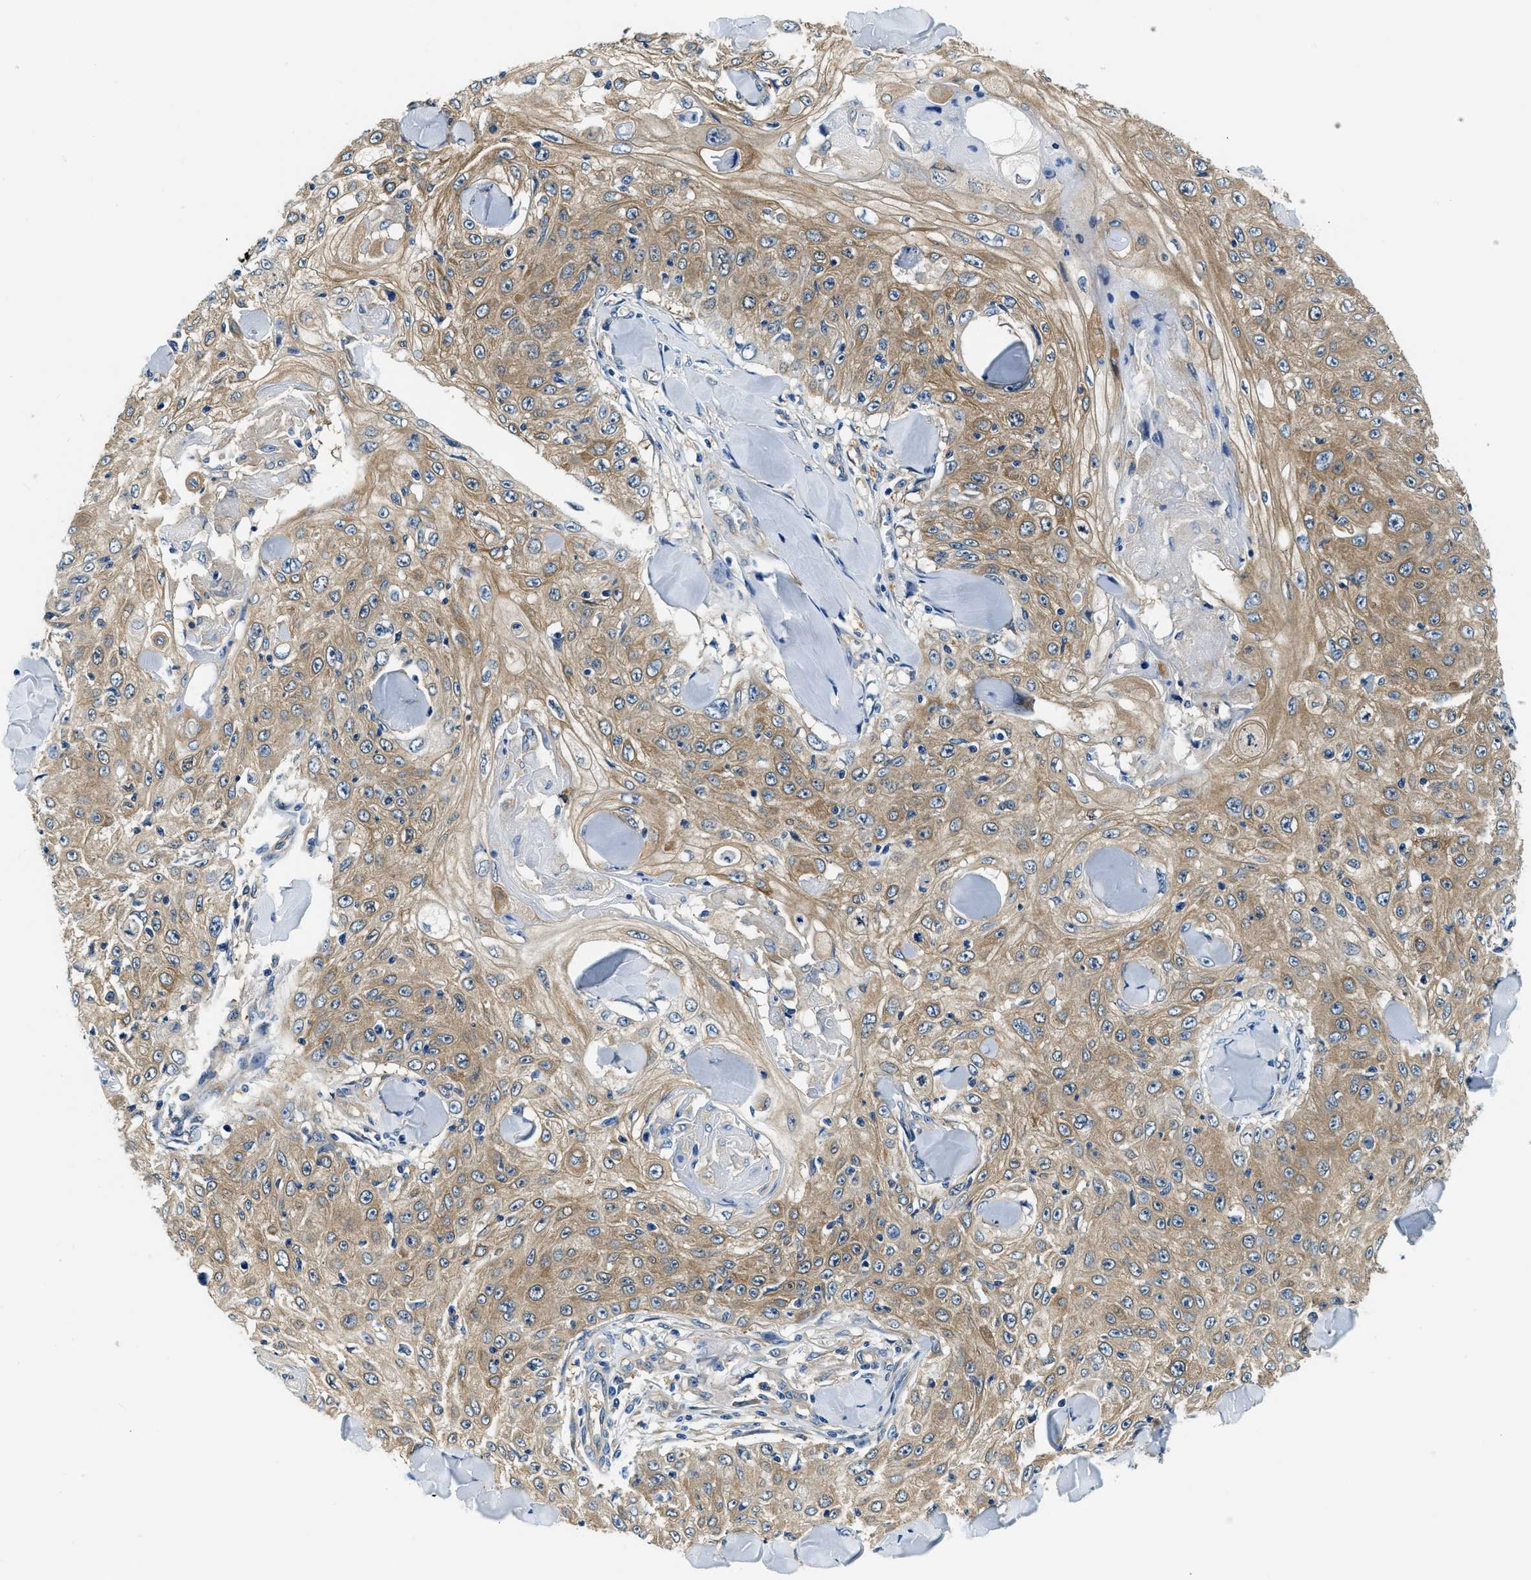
{"staining": {"intensity": "moderate", "quantity": ">75%", "location": "cytoplasmic/membranous"}, "tissue": "skin cancer", "cell_type": "Tumor cells", "image_type": "cancer", "snomed": [{"axis": "morphology", "description": "Squamous cell carcinoma, NOS"}, {"axis": "topography", "description": "Skin"}], "caption": "Brown immunohistochemical staining in skin cancer reveals moderate cytoplasmic/membranous staining in about >75% of tumor cells.", "gene": "TWF1", "patient": {"sex": "male", "age": 86}}